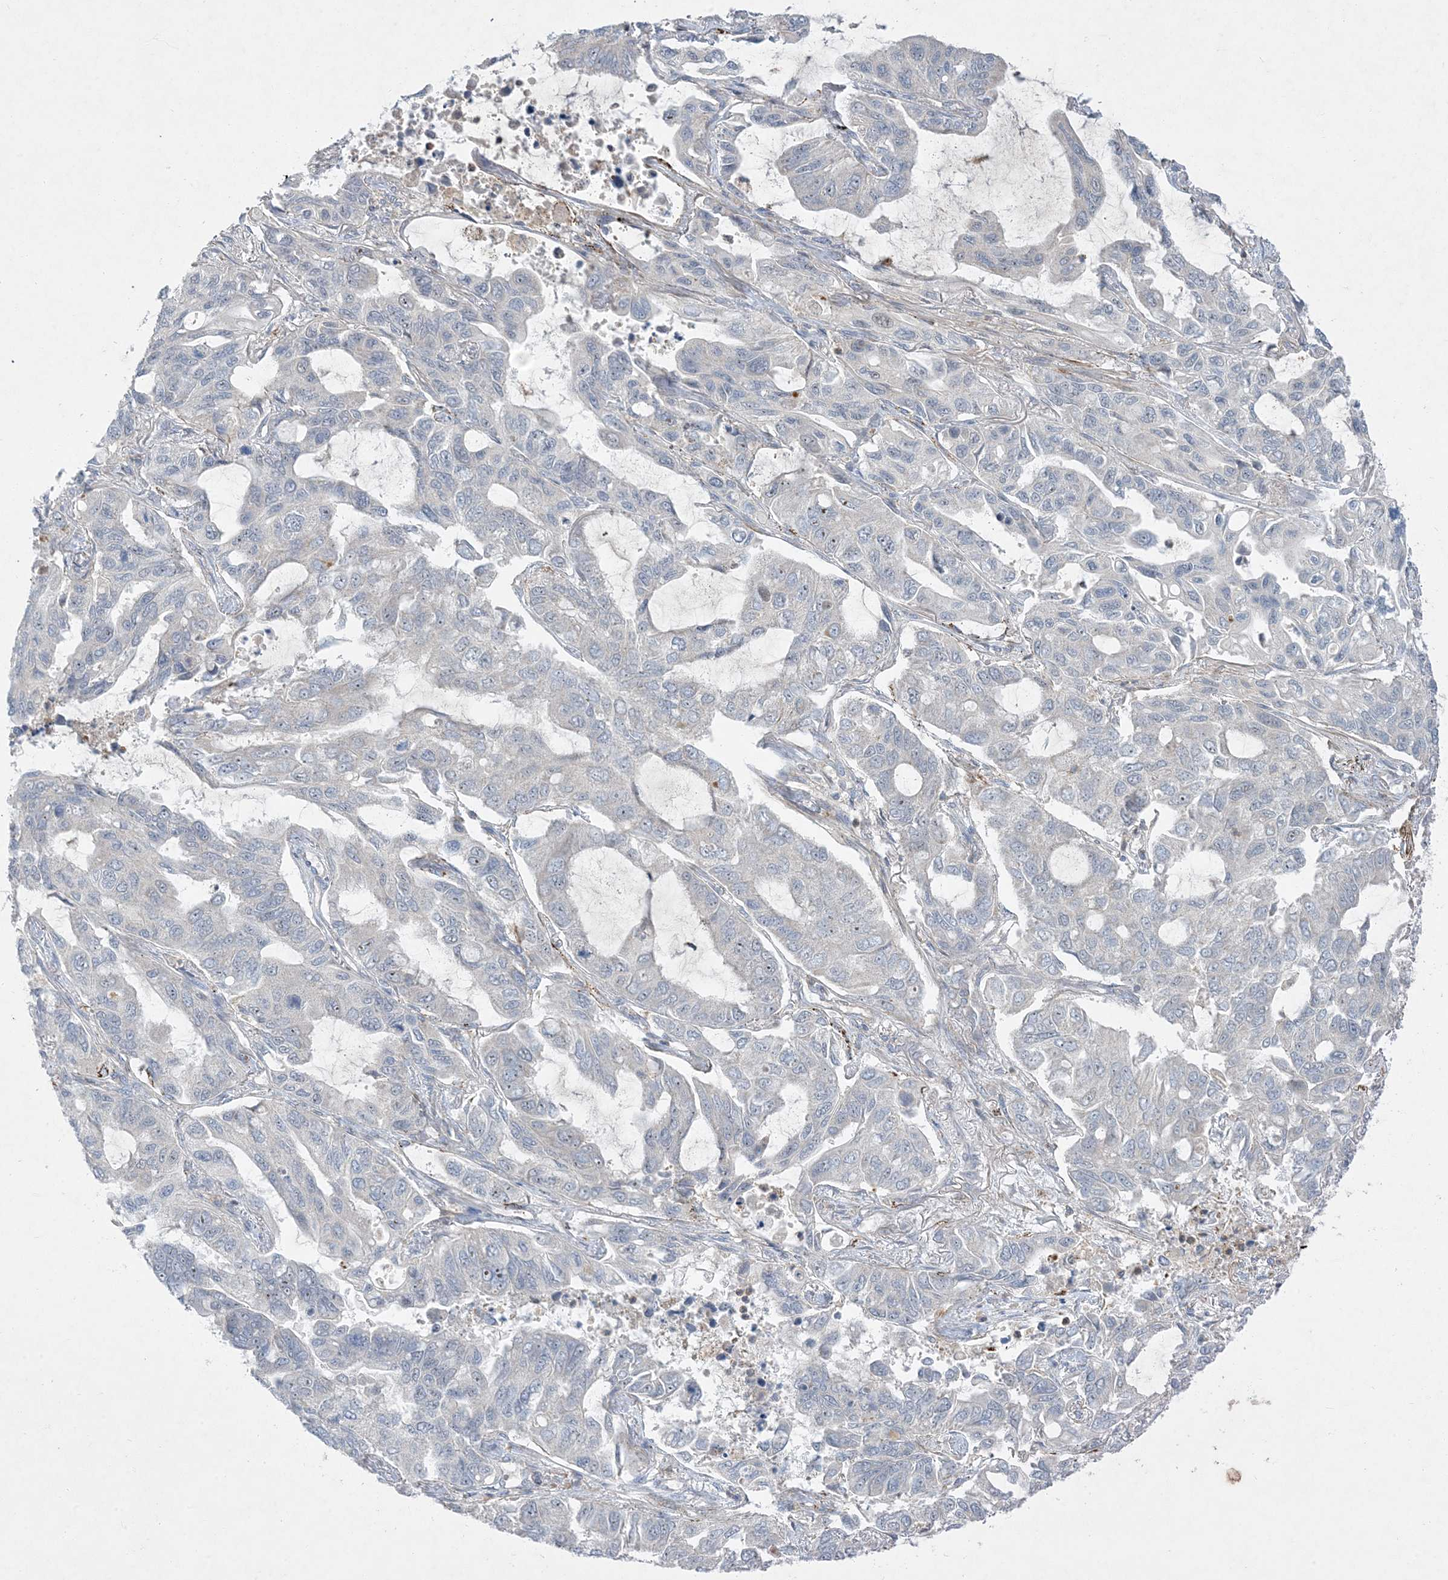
{"staining": {"intensity": "negative", "quantity": "none", "location": "none"}, "tissue": "lung cancer", "cell_type": "Tumor cells", "image_type": "cancer", "snomed": [{"axis": "morphology", "description": "Adenocarcinoma, NOS"}, {"axis": "topography", "description": "Lung"}], "caption": "The histopathology image displays no significant positivity in tumor cells of lung cancer (adenocarcinoma).", "gene": "LTN1", "patient": {"sex": "male", "age": 64}}